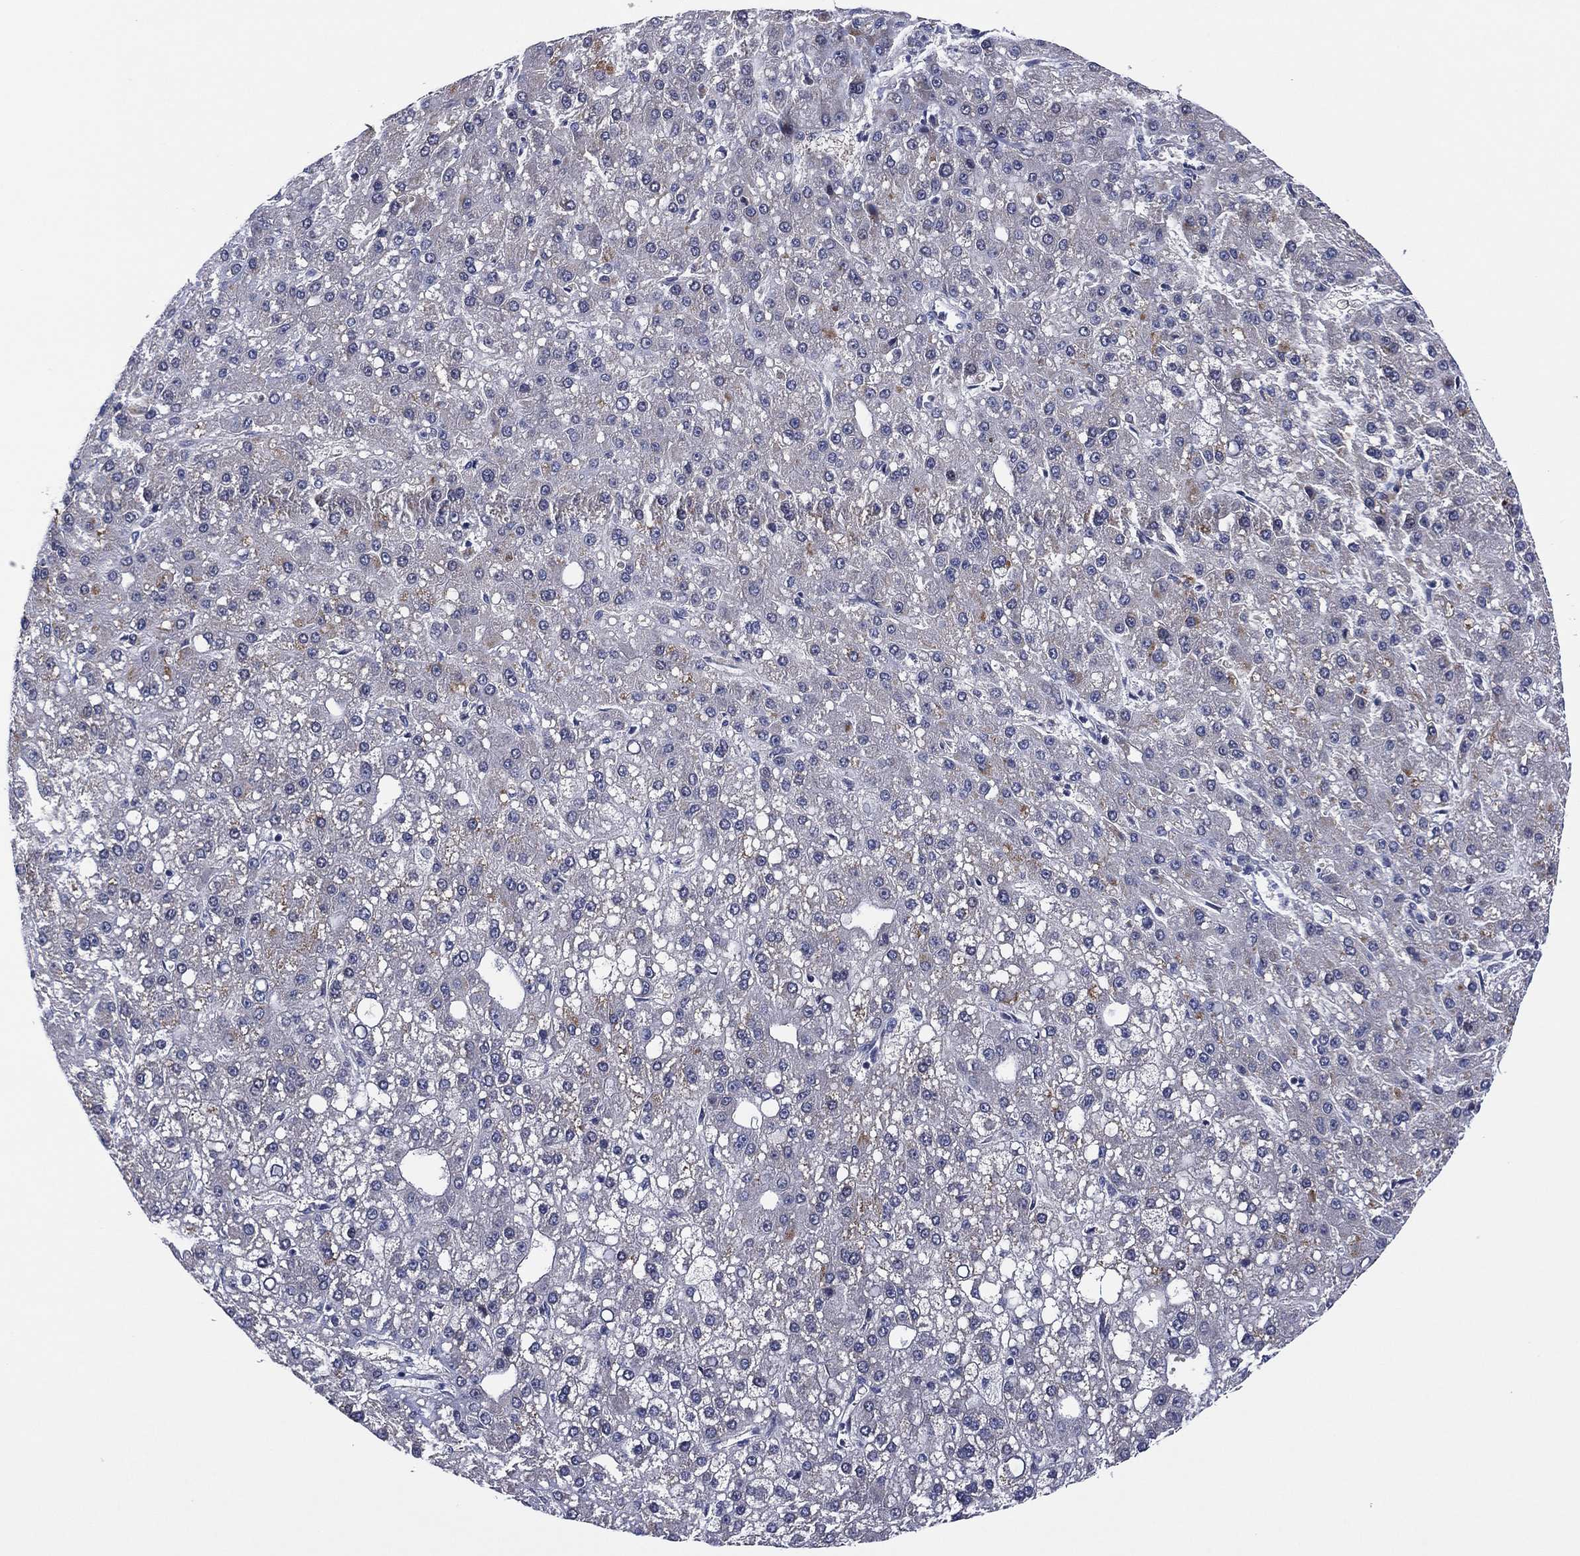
{"staining": {"intensity": "negative", "quantity": "none", "location": "none"}, "tissue": "liver cancer", "cell_type": "Tumor cells", "image_type": "cancer", "snomed": [{"axis": "morphology", "description": "Carcinoma, Hepatocellular, NOS"}, {"axis": "topography", "description": "Liver"}], "caption": "Tumor cells show no significant protein positivity in hepatocellular carcinoma (liver).", "gene": "CLIP3", "patient": {"sex": "male", "age": 67}}